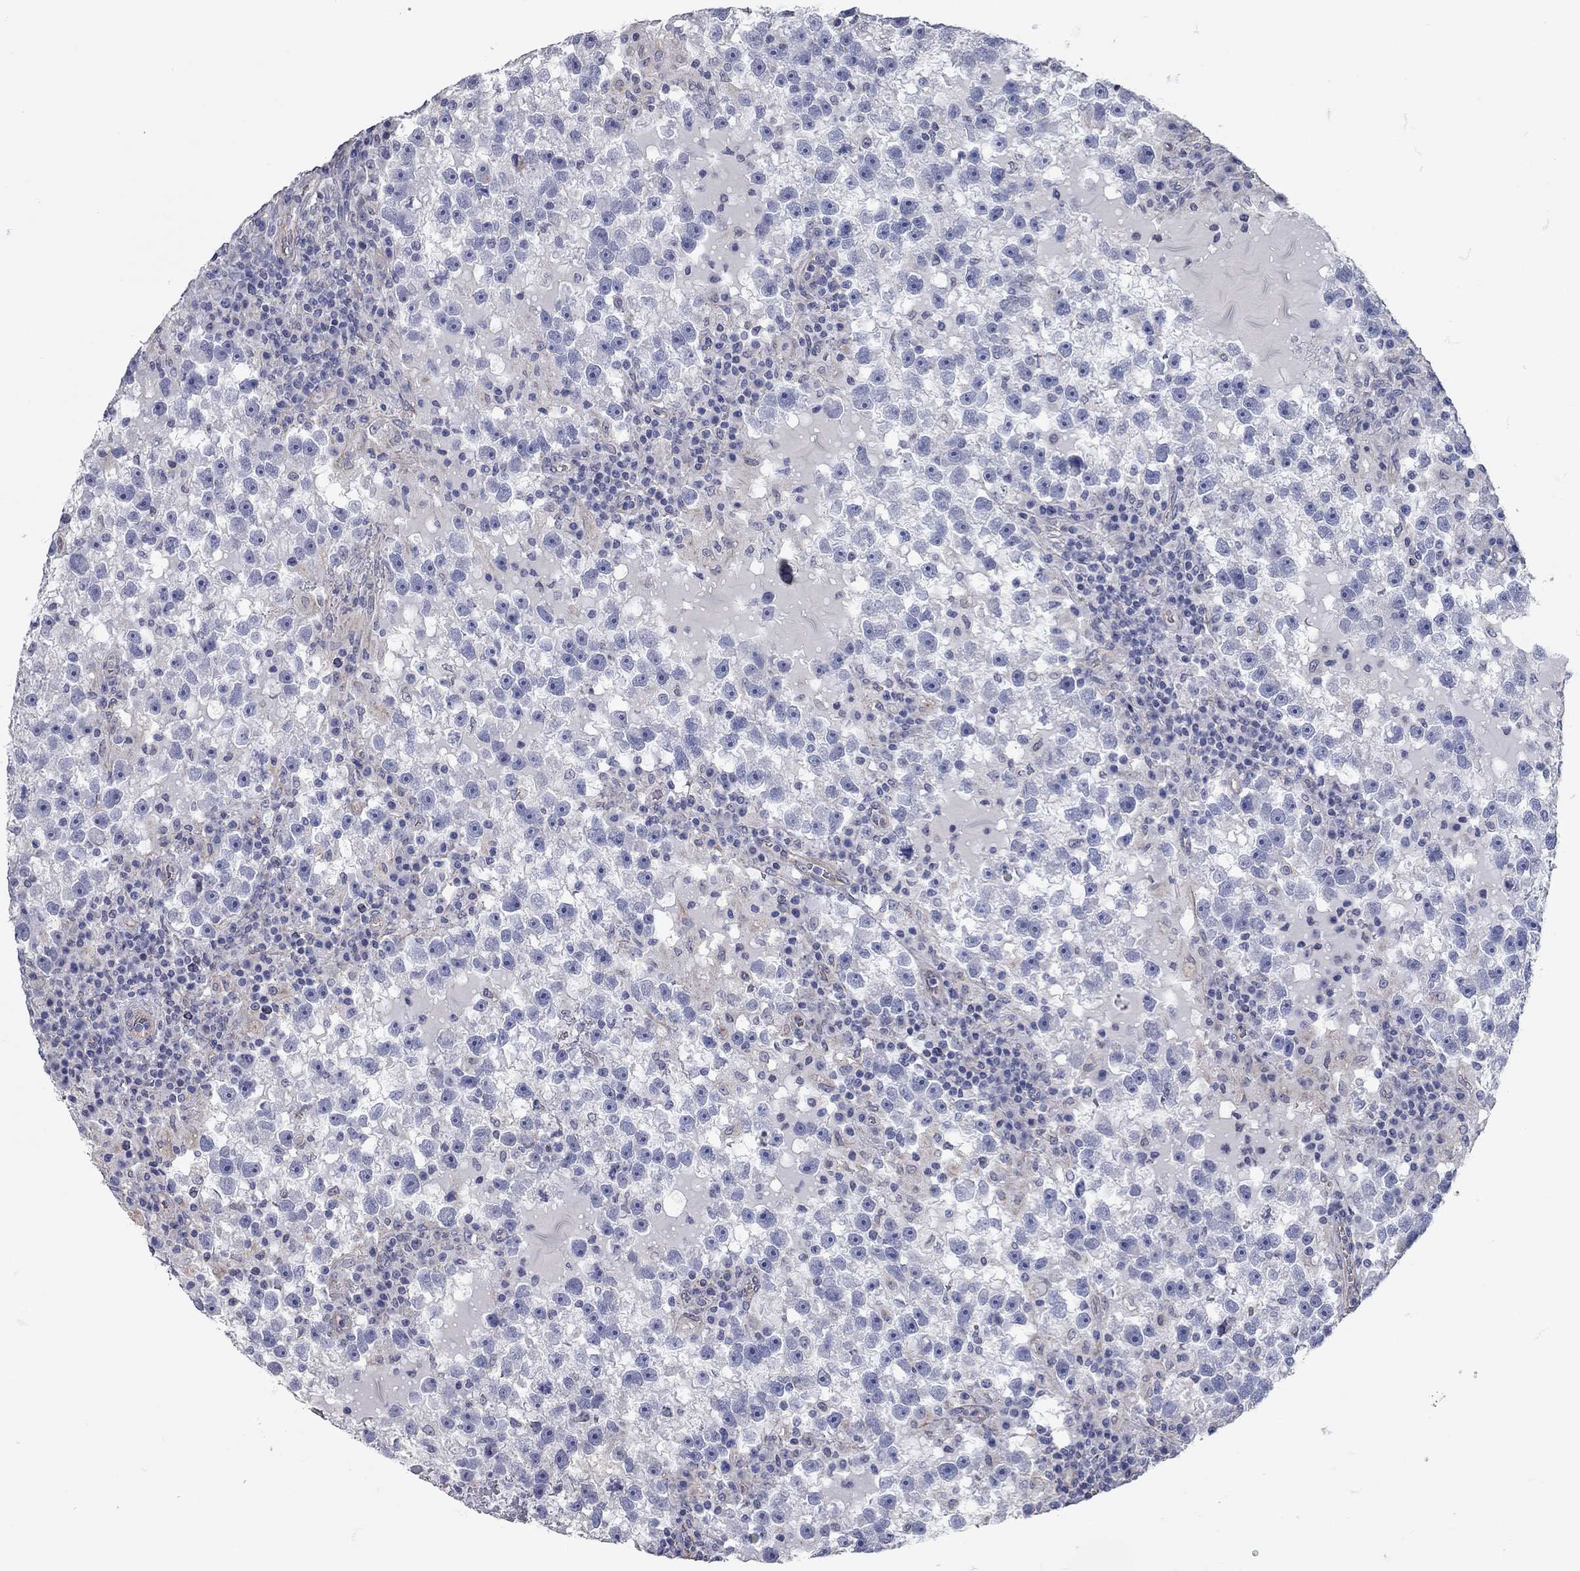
{"staining": {"intensity": "negative", "quantity": "none", "location": "none"}, "tissue": "testis cancer", "cell_type": "Tumor cells", "image_type": "cancer", "snomed": [{"axis": "morphology", "description": "Seminoma, NOS"}, {"axis": "topography", "description": "Testis"}], "caption": "This is an immunohistochemistry (IHC) histopathology image of testis cancer. There is no staining in tumor cells.", "gene": "C10orf90", "patient": {"sex": "male", "age": 47}}